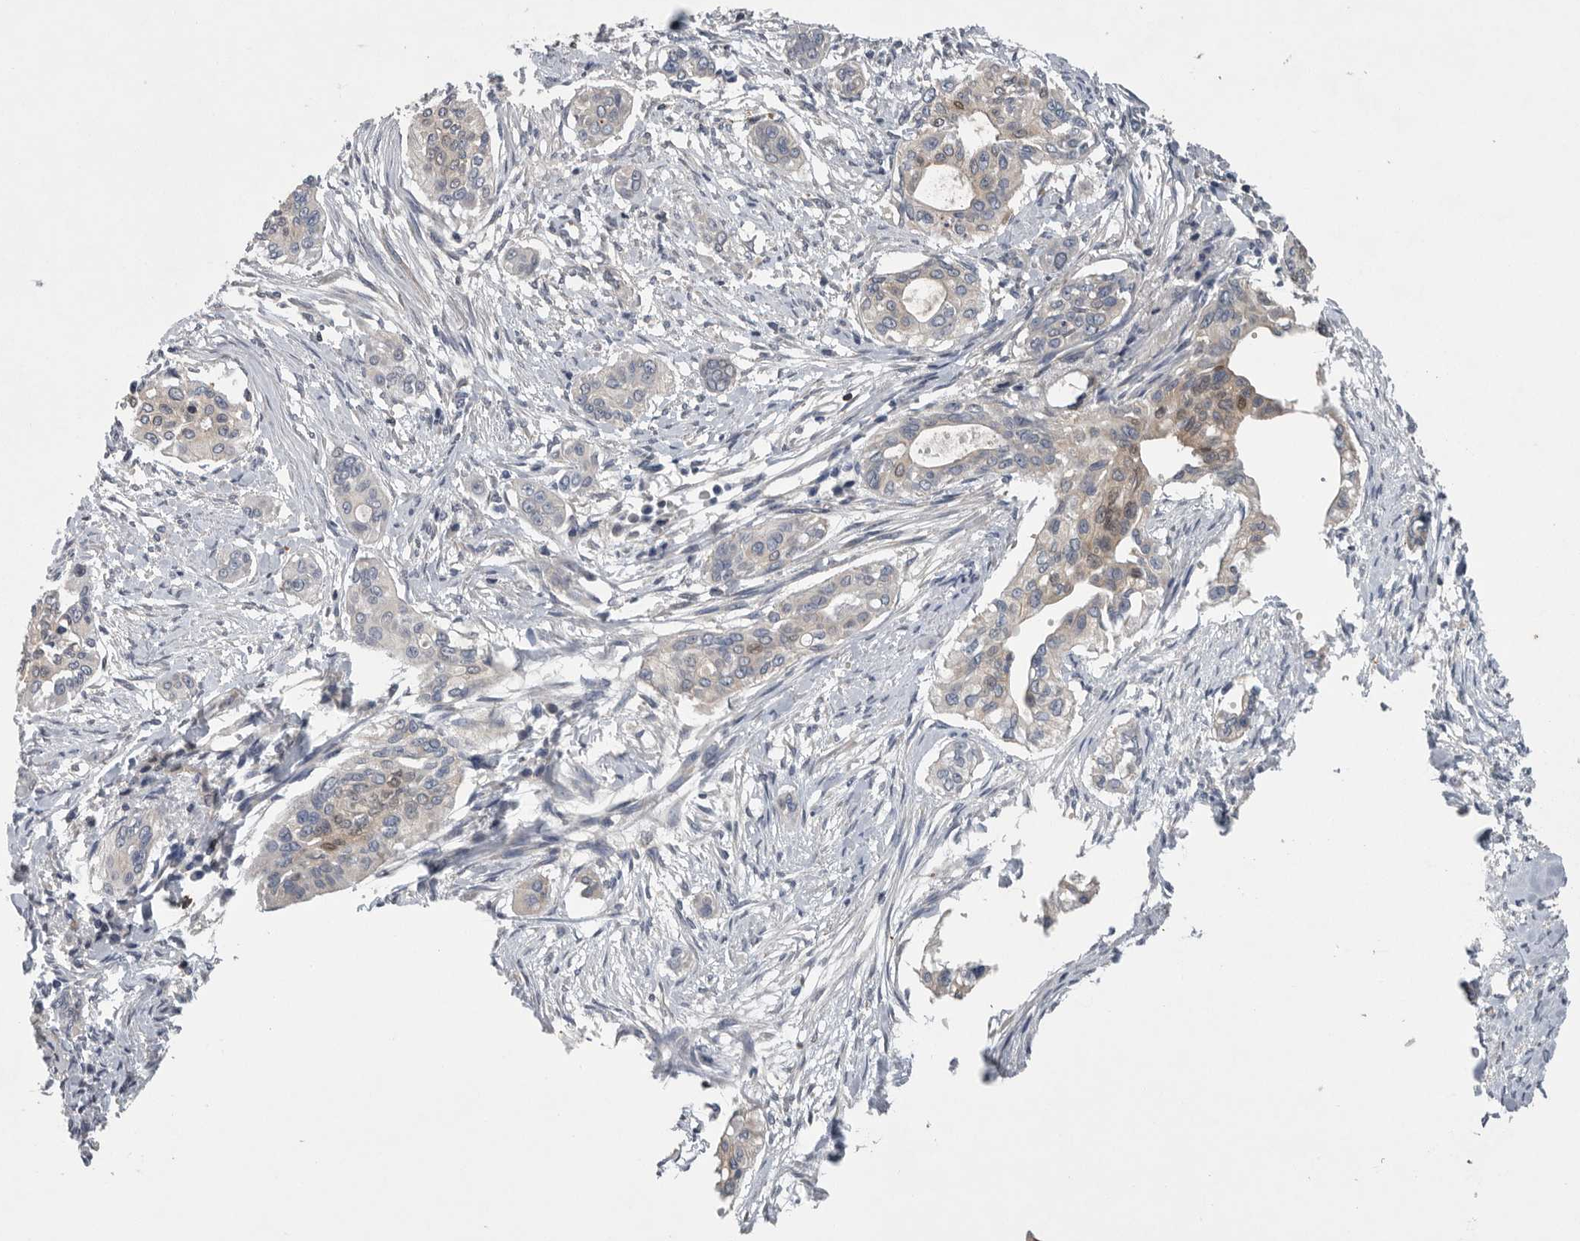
{"staining": {"intensity": "weak", "quantity": "<25%", "location": "nuclear"}, "tissue": "pancreatic cancer", "cell_type": "Tumor cells", "image_type": "cancer", "snomed": [{"axis": "morphology", "description": "Adenocarcinoma, NOS"}, {"axis": "topography", "description": "Pancreas"}], "caption": "Image shows no significant protein staining in tumor cells of pancreatic cancer. Nuclei are stained in blue.", "gene": "PDCD4", "patient": {"sex": "female", "age": 60}}